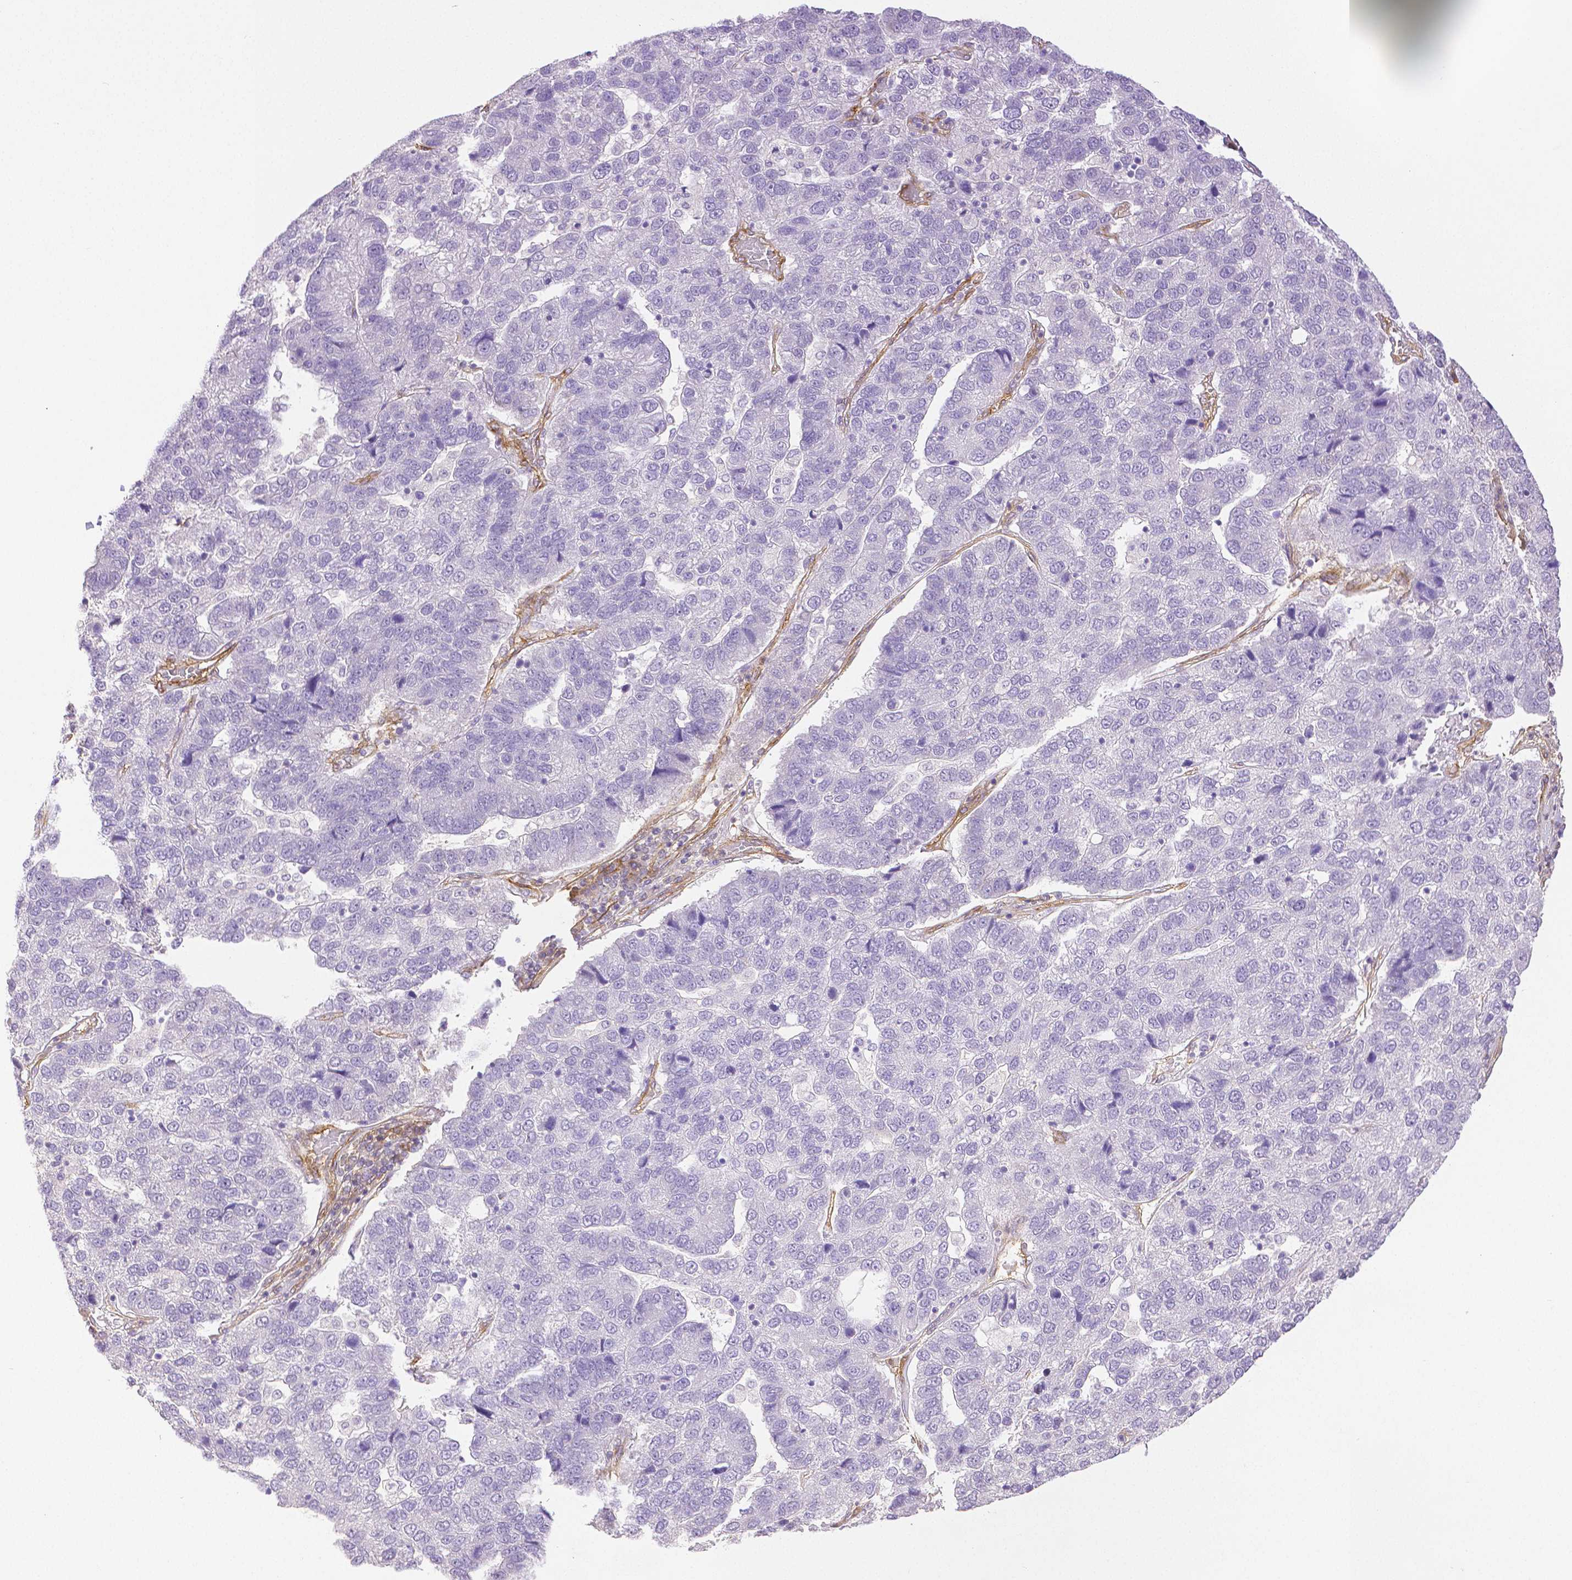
{"staining": {"intensity": "negative", "quantity": "none", "location": "none"}, "tissue": "pancreatic cancer", "cell_type": "Tumor cells", "image_type": "cancer", "snomed": [{"axis": "morphology", "description": "Adenocarcinoma, NOS"}, {"axis": "topography", "description": "Pancreas"}], "caption": "Immunohistochemical staining of human pancreatic cancer (adenocarcinoma) reveals no significant staining in tumor cells.", "gene": "THY1", "patient": {"sex": "female", "age": 61}}